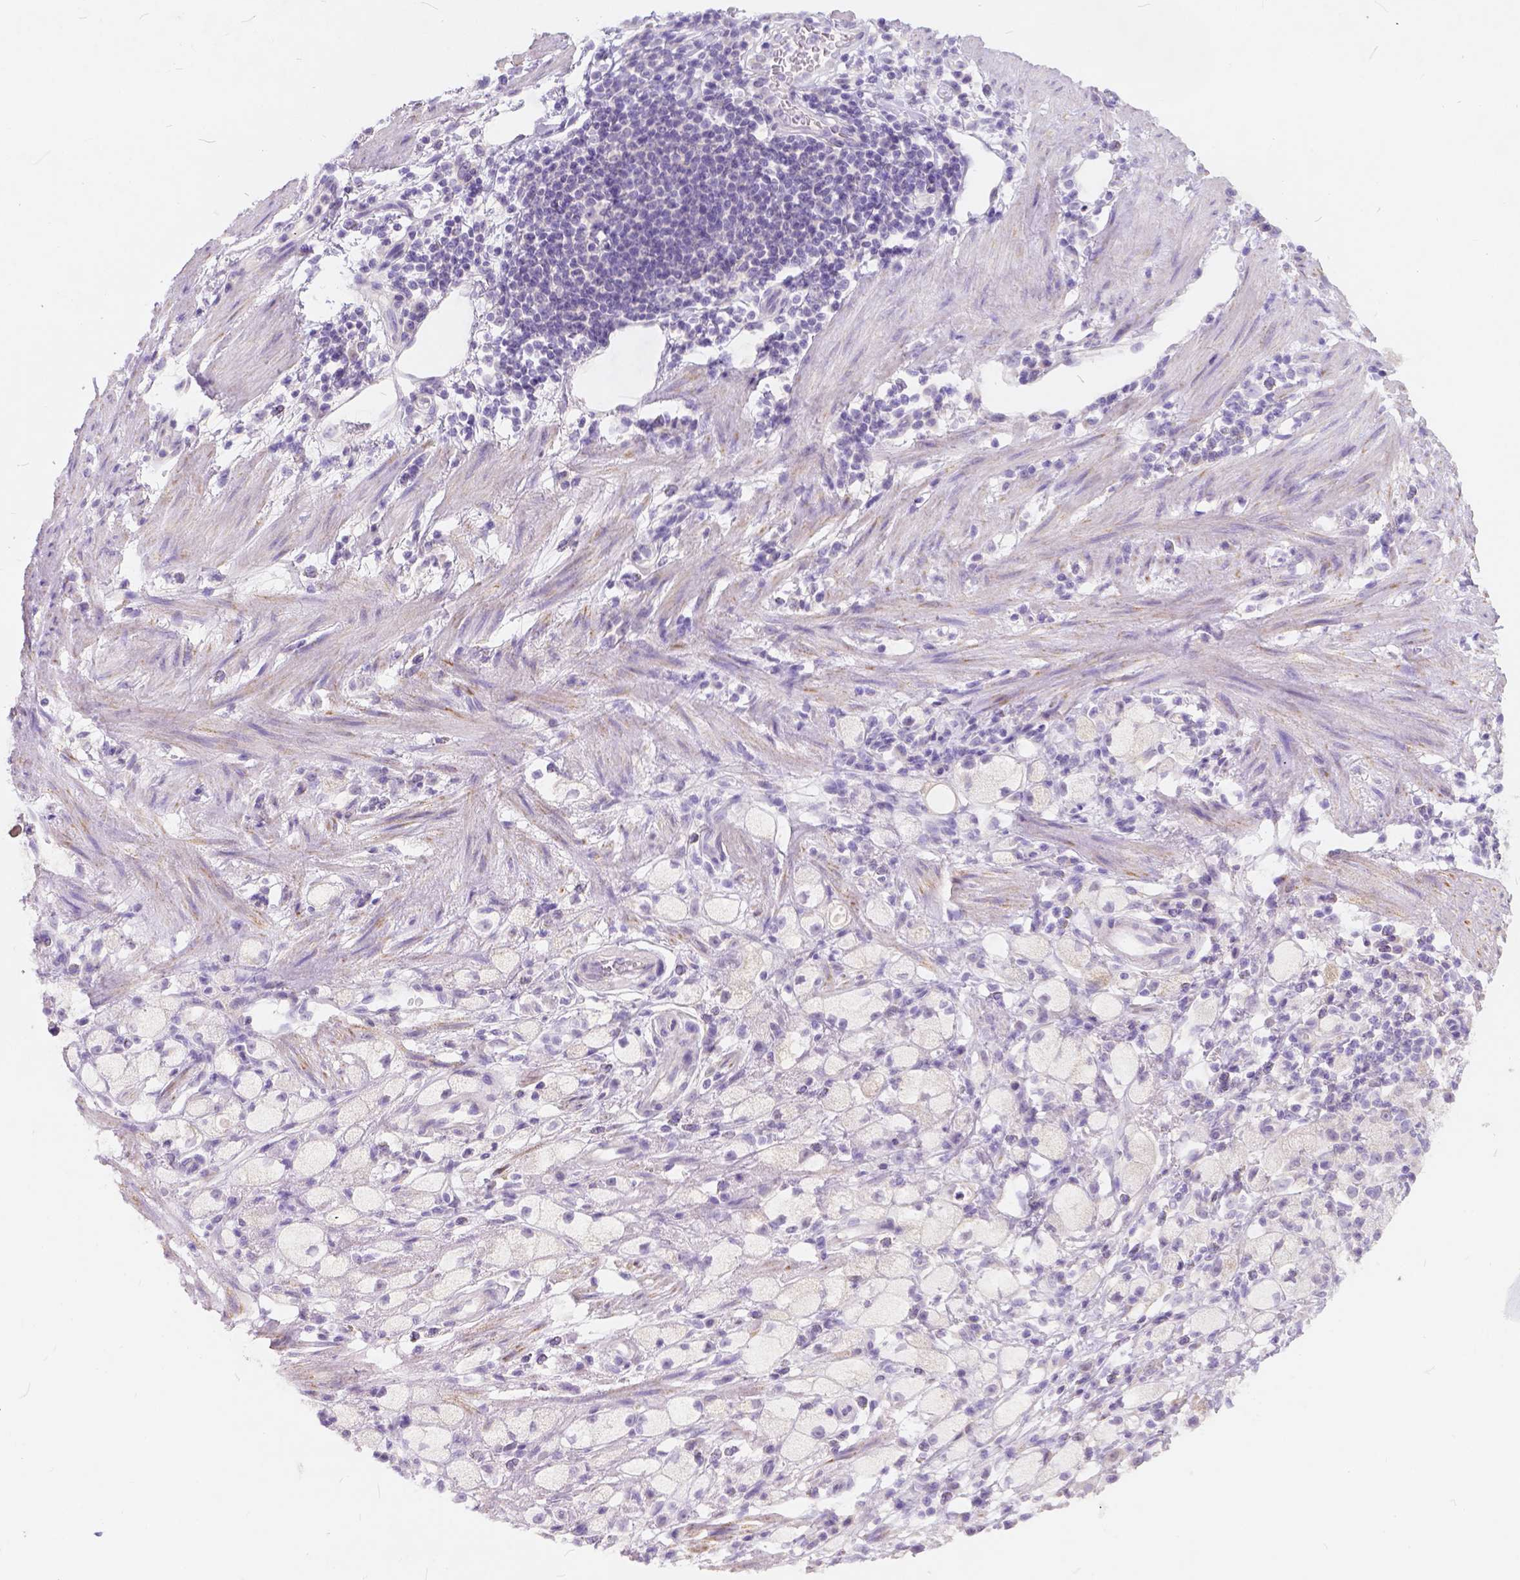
{"staining": {"intensity": "negative", "quantity": "none", "location": "none"}, "tissue": "stomach cancer", "cell_type": "Tumor cells", "image_type": "cancer", "snomed": [{"axis": "morphology", "description": "Adenocarcinoma, NOS"}, {"axis": "topography", "description": "Stomach"}], "caption": "A high-resolution micrograph shows immunohistochemistry staining of adenocarcinoma (stomach), which shows no significant staining in tumor cells.", "gene": "PEX11G", "patient": {"sex": "male", "age": 58}}